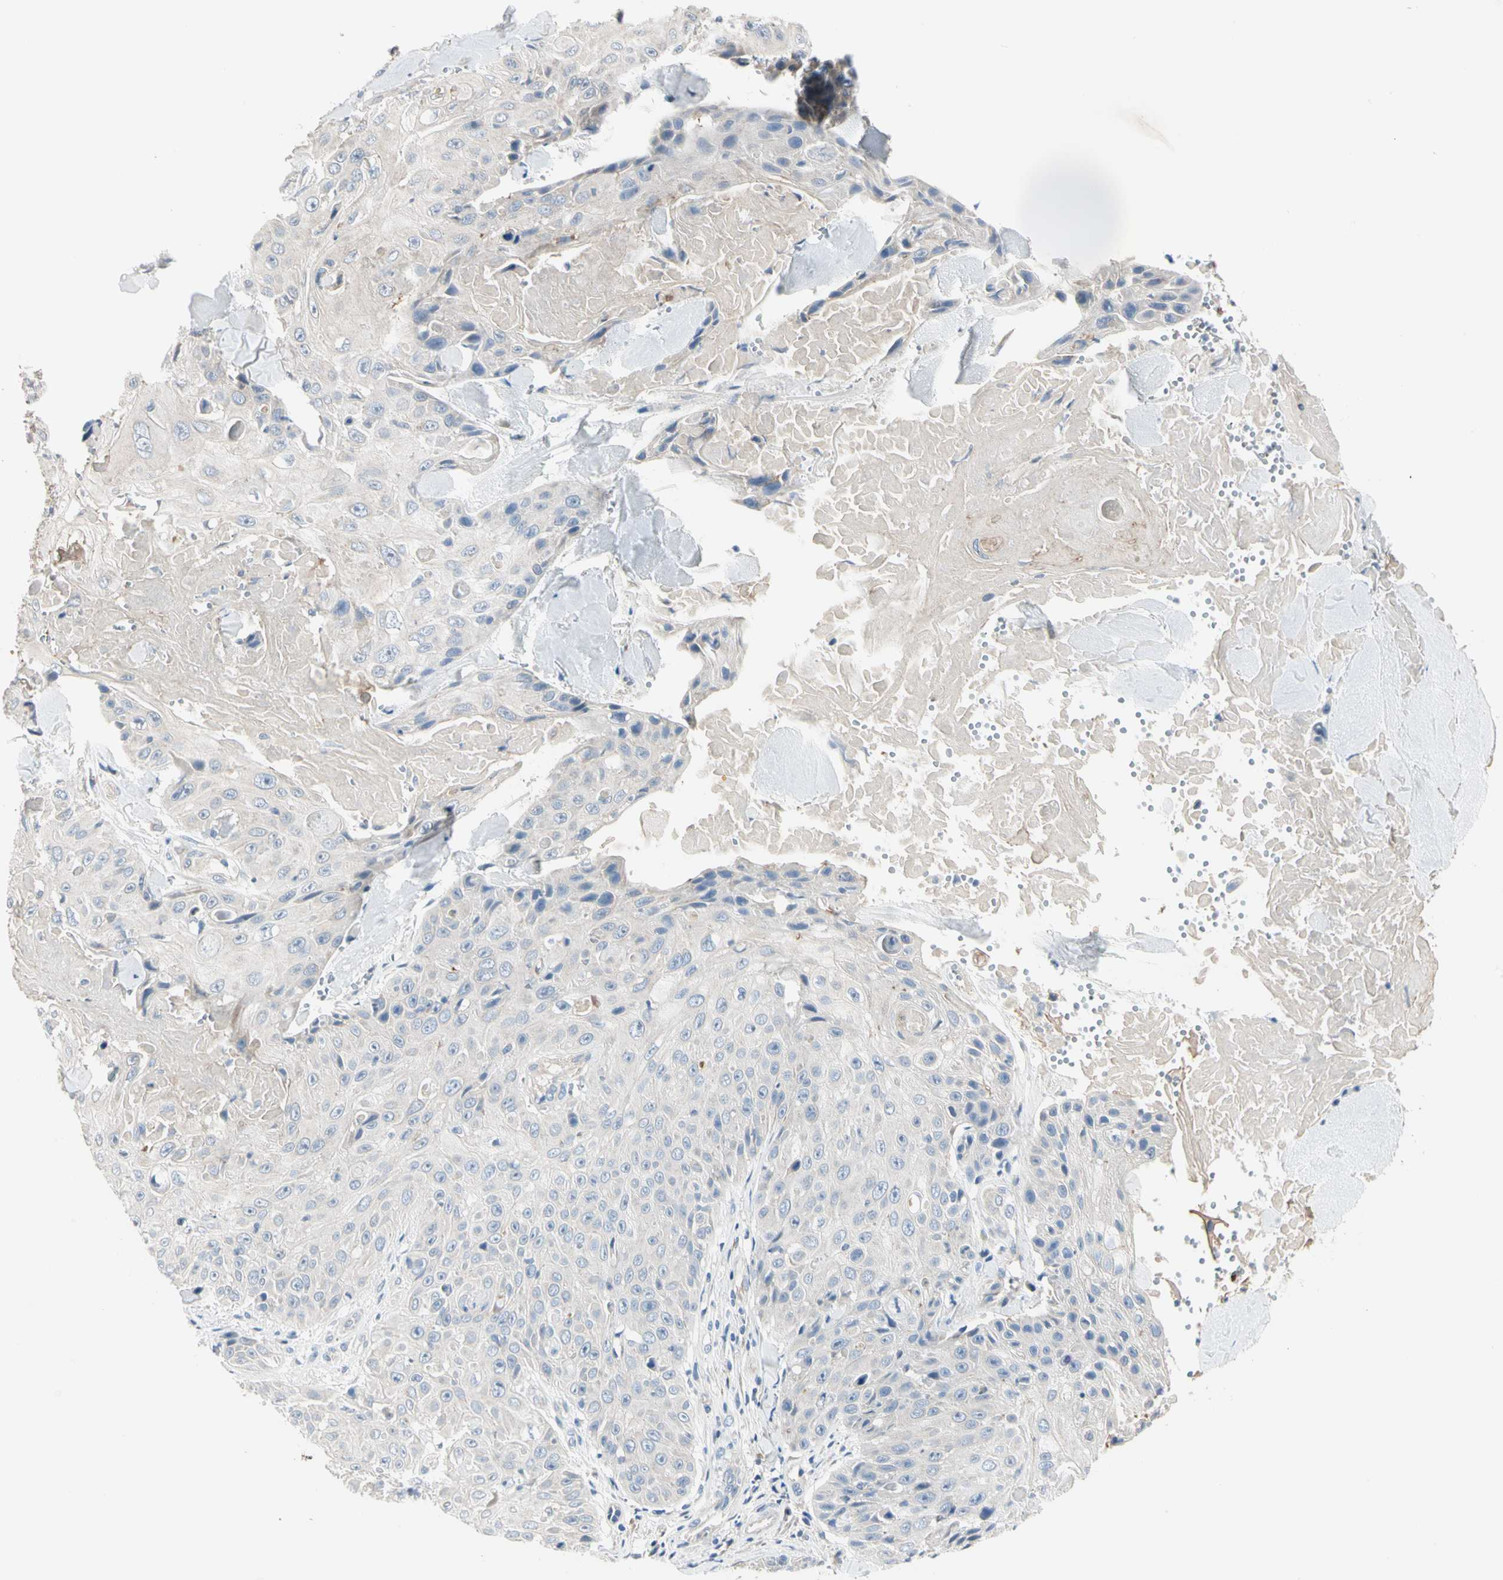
{"staining": {"intensity": "negative", "quantity": "none", "location": "none"}, "tissue": "skin cancer", "cell_type": "Tumor cells", "image_type": "cancer", "snomed": [{"axis": "morphology", "description": "Squamous cell carcinoma, NOS"}, {"axis": "topography", "description": "Skin"}], "caption": "IHC micrograph of neoplastic tissue: squamous cell carcinoma (skin) stained with DAB demonstrates no significant protein staining in tumor cells.", "gene": "GPR153", "patient": {"sex": "male", "age": 86}}